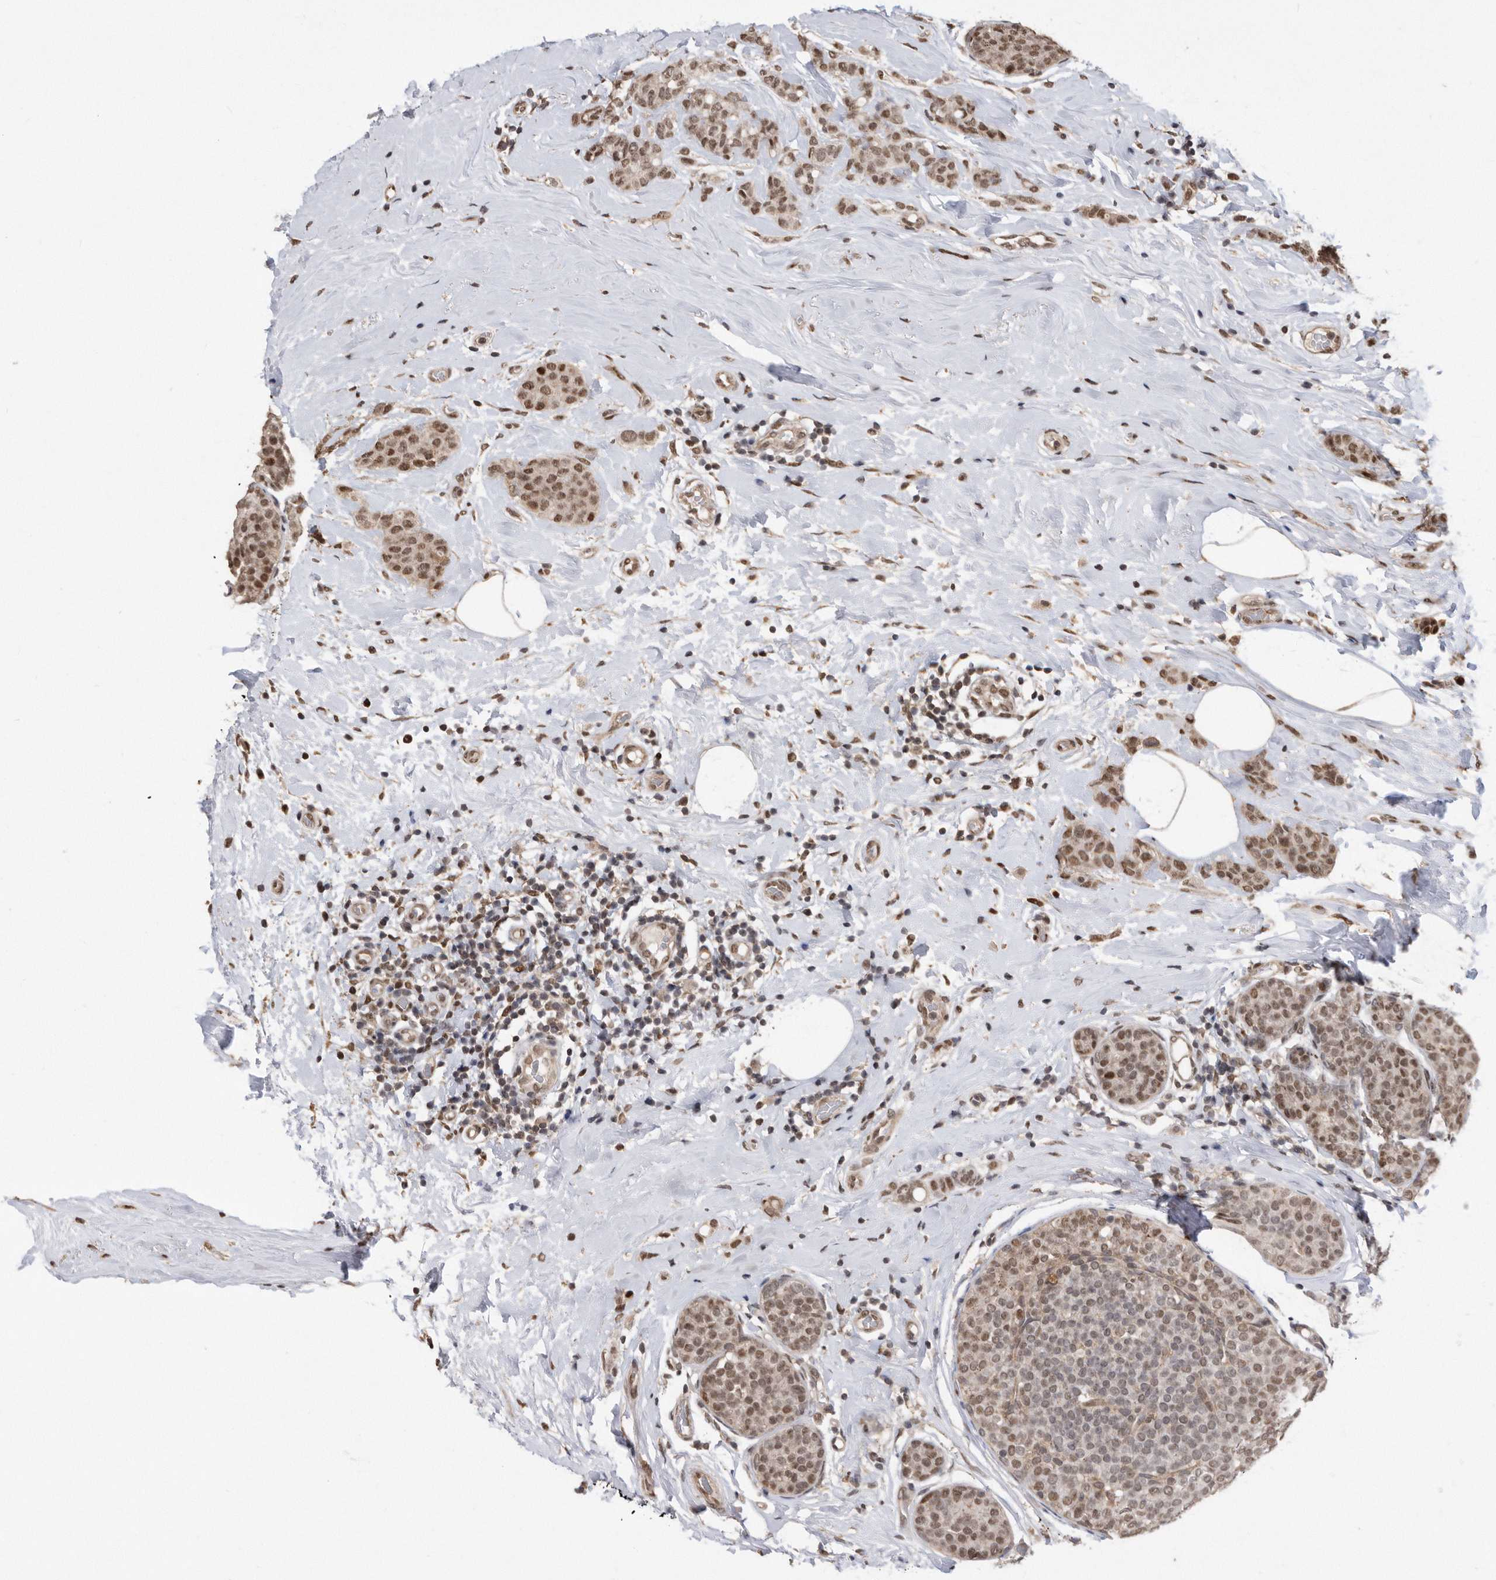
{"staining": {"intensity": "moderate", "quantity": ">75%", "location": "nuclear"}, "tissue": "breast cancer", "cell_type": "Tumor cells", "image_type": "cancer", "snomed": [{"axis": "morphology", "description": "Lobular carcinoma, in situ"}, {"axis": "morphology", "description": "Lobular carcinoma"}, {"axis": "topography", "description": "Breast"}], "caption": "Immunohistochemical staining of breast cancer (lobular carcinoma) shows moderate nuclear protein positivity in about >75% of tumor cells. The staining is performed using DAB (3,3'-diaminobenzidine) brown chromogen to label protein expression. The nuclei are counter-stained blue using hematoxylin.", "gene": "TDRD3", "patient": {"sex": "female", "age": 41}}